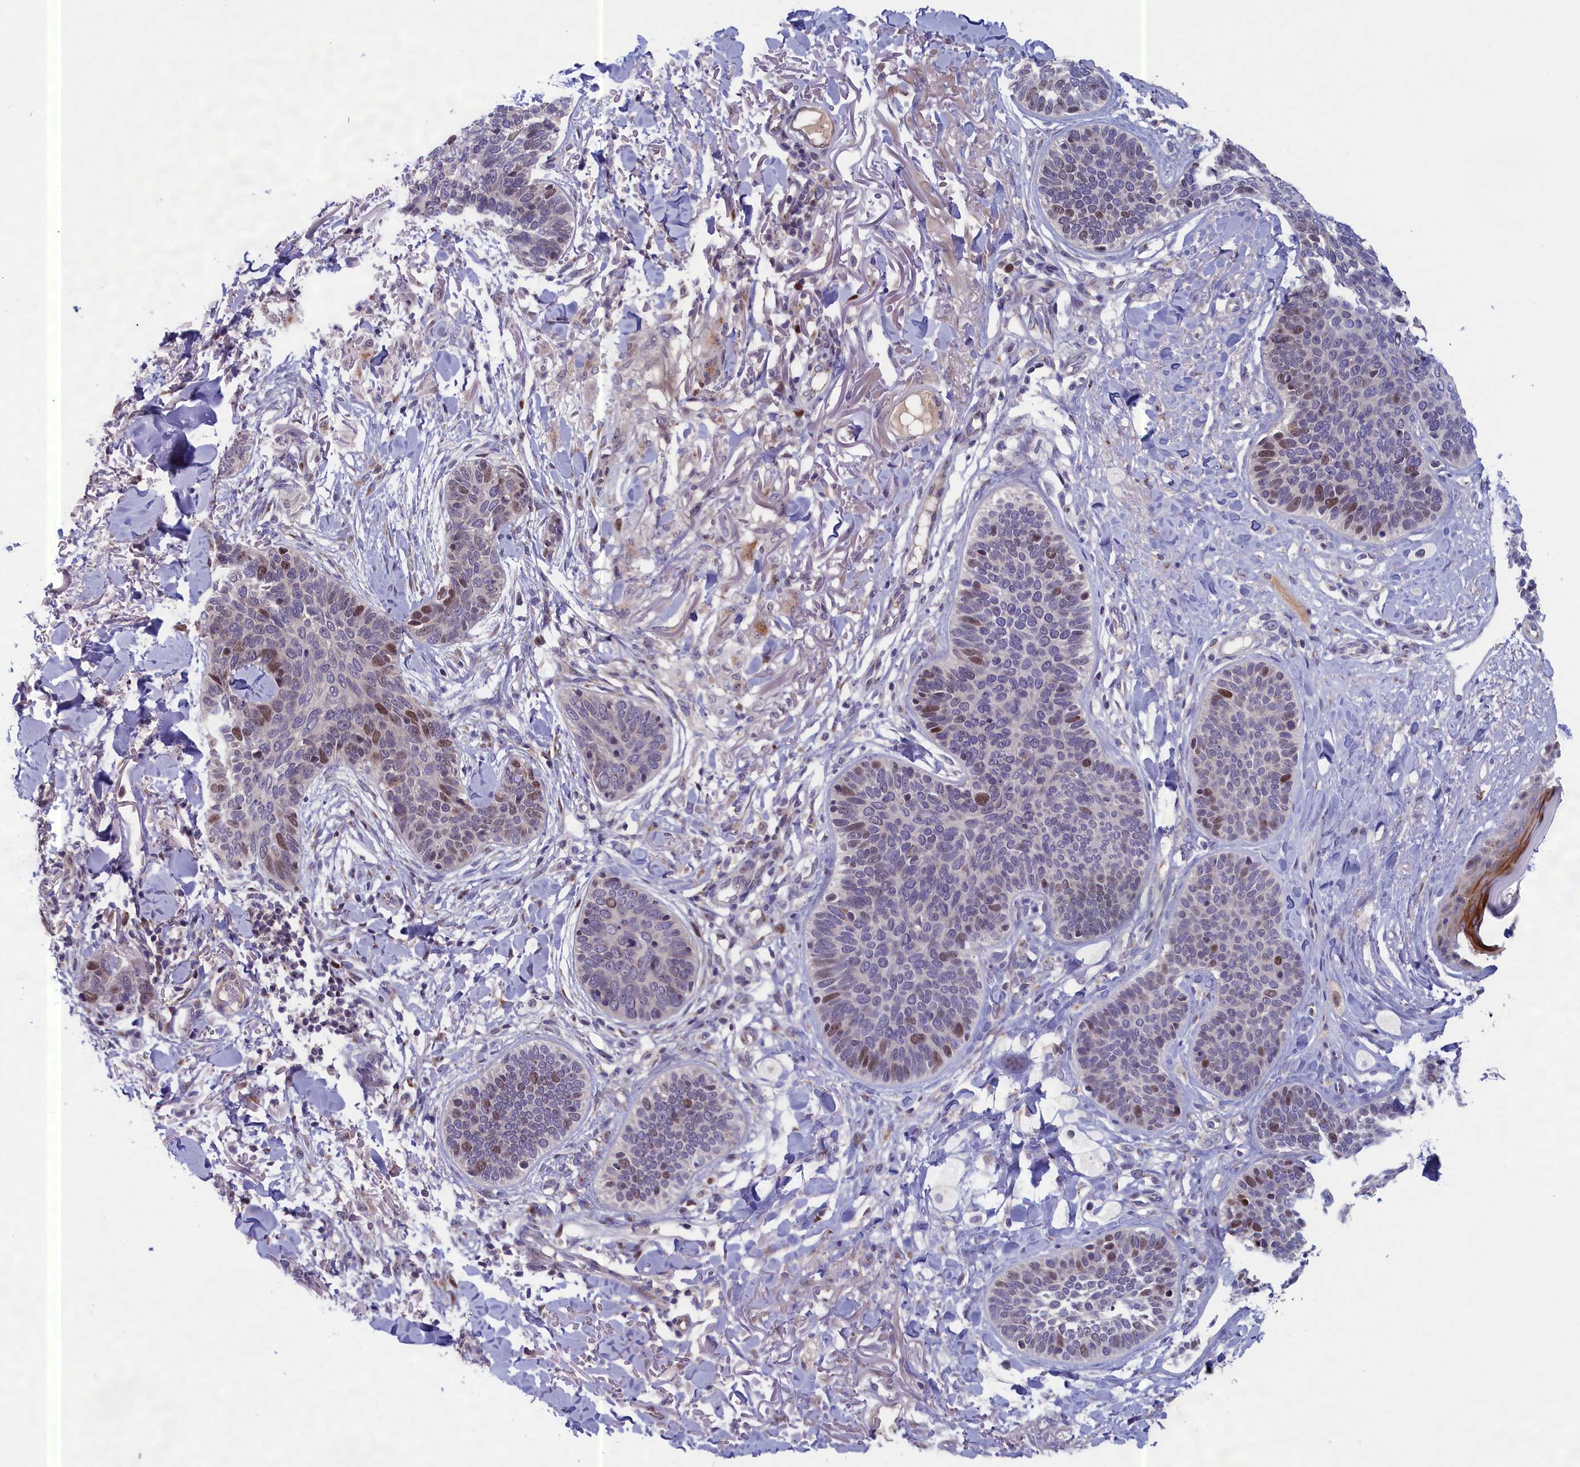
{"staining": {"intensity": "moderate", "quantity": "25%-75%", "location": "nuclear"}, "tissue": "skin cancer", "cell_type": "Tumor cells", "image_type": "cancer", "snomed": [{"axis": "morphology", "description": "Basal cell carcinoma"}, {"axis": "topography", "description": "Skin"}], "caption": "Brown immunohistochemical staining in skin cancer (basal cell carcinoma) exhibits moderate nuclear positivity in approximately 25%-75% of tumor cells. (Brightfield microscopy of DAB IHC at high magnification).", "gene": "LIG1", "patient": {"sex": "male", "age": 85}}